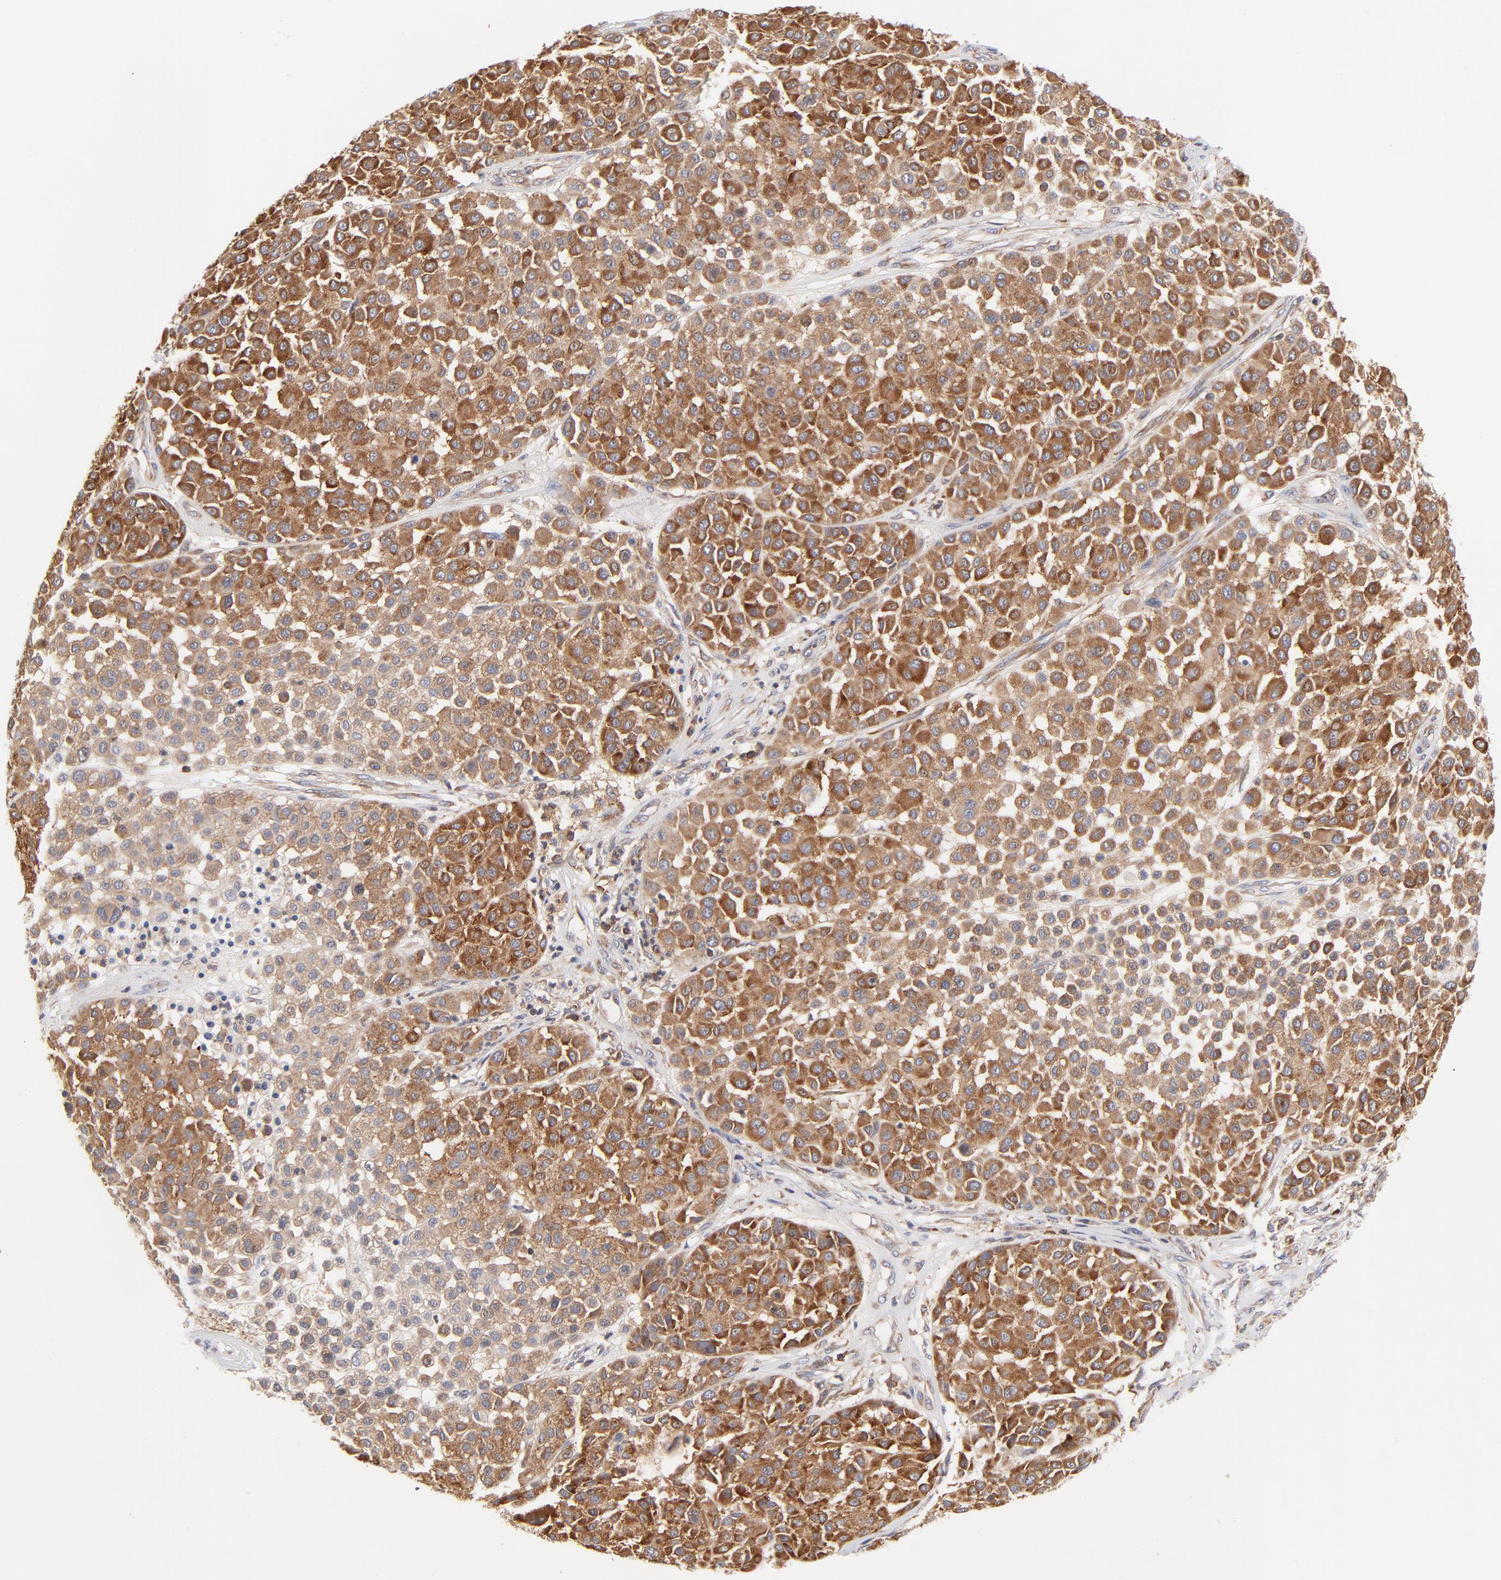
{"staining": {"intensity": "strong", "quantity": ">75%", "location": "cytoplasmic/membranous"}, "tissue": "melanoma", "cell_type": "Tumor cells", "image_type": "cancer", "snomed": [{"axis": "morphology", "description": "Malignant melanoma, Metastatic site"}, {"axis": "topography", "description": "Soft tissue"}], "caption": "Approximately >75% of tumor cells in malignant melanoma (metastatic site) show strong cytoplasmic/membranous protein expression as visualized by brown immunohistochemical staining.", "gene": "WIPF1", "patient": {"sex": "male", "age": 41}}